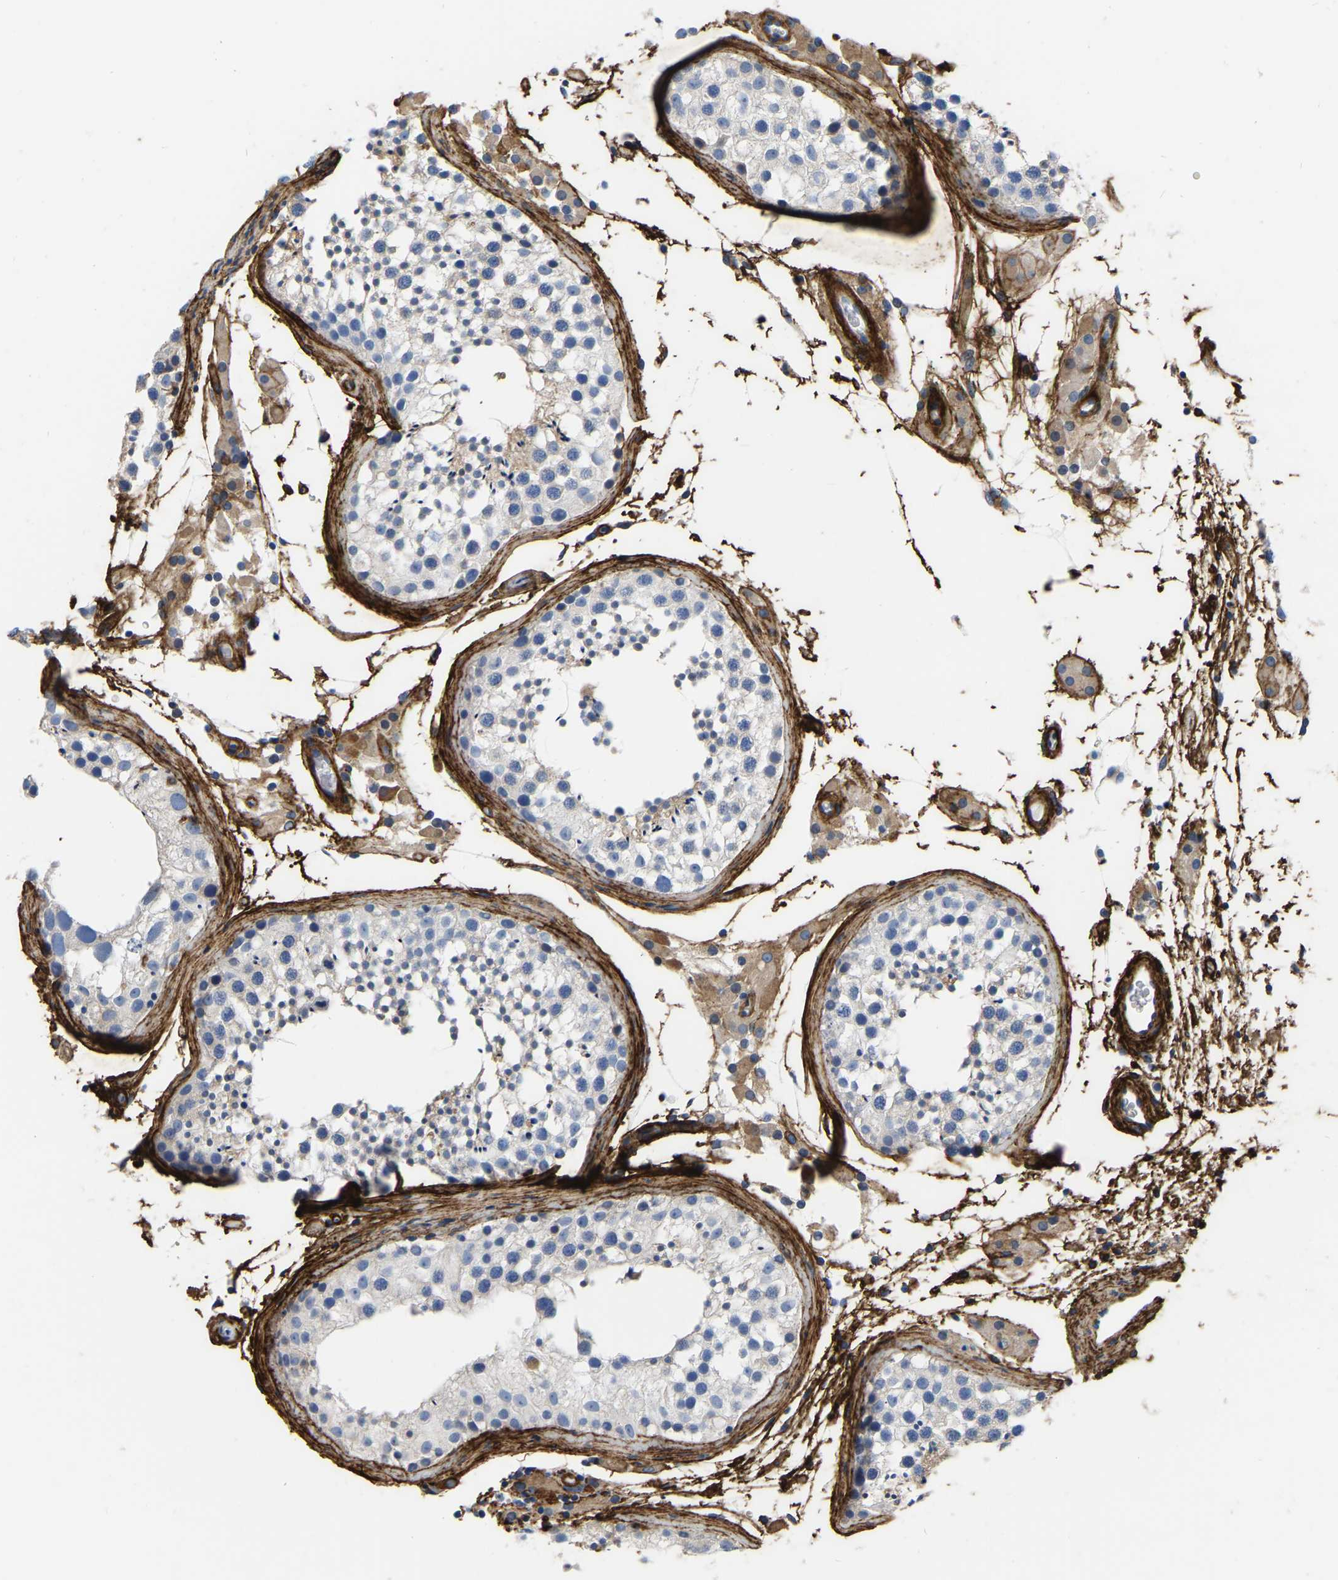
{"staining": {"intensity": "negative", "quantity": "none", "location": "none"}, "tissue": "testis", "cell_type": "Cells in seminiferous ducts", "image_type": "normal", "snomed": [{"axis": "morphology", "description": "Normal tissue, NOS"}, {"axis": "topography", "description": "Testis"}], "caption": "An IHC micrograph of benign testis is shown. There is no staining in cells in seminiferous ducts of testis. (DAB immunohistochemistry, high magnification).", "gene": "COL6A1", "patient": {"sex": "male", "age": 46}}